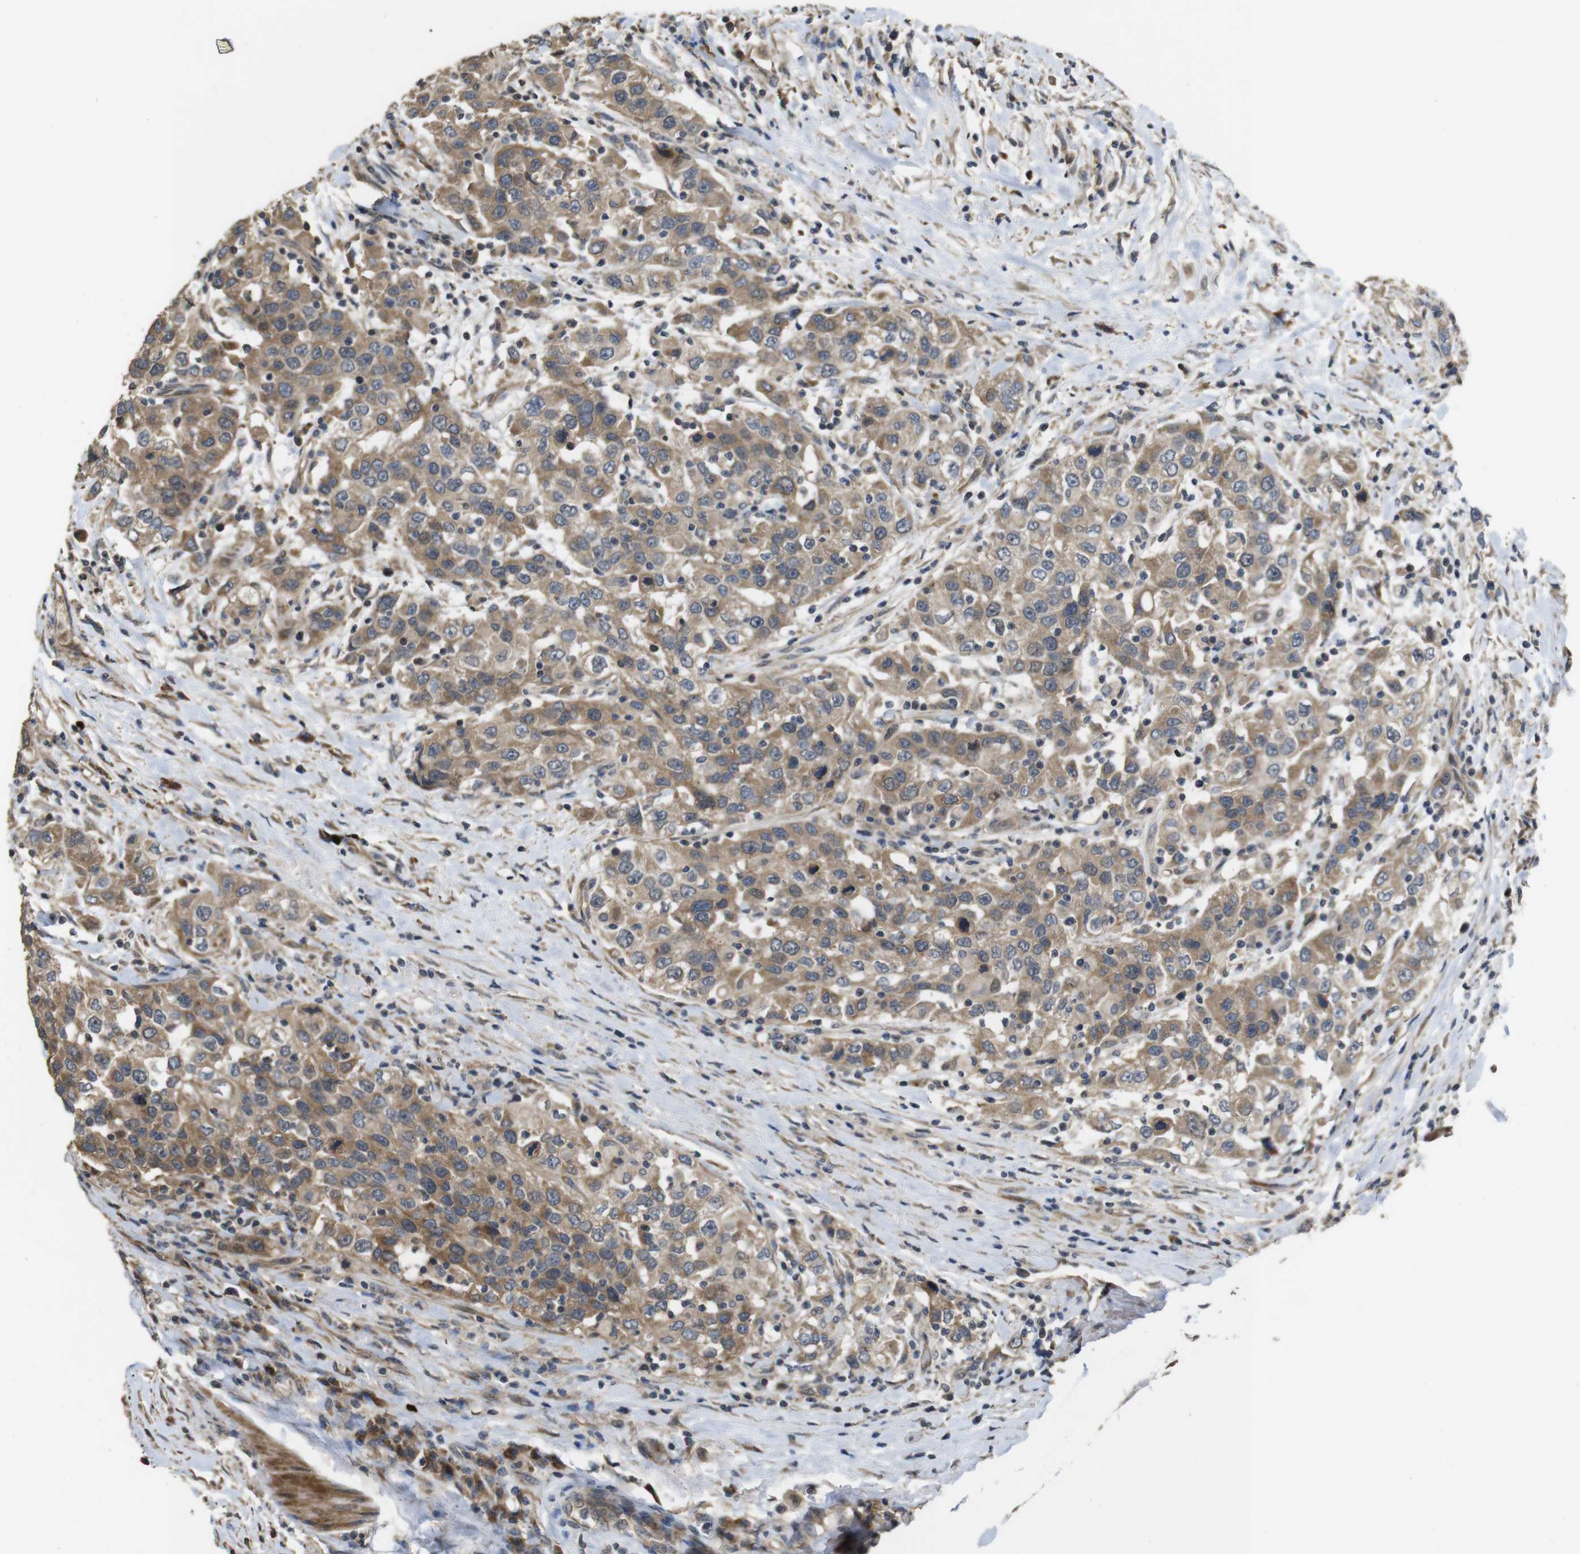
{"staining": {"intensity": "moderate", "quantity": ">75%", "location": "cytoplasmic/membranous"}, "tissue": "urothelial cancer", "cell_type": "Tumor cells", "image_type": "cancer", "snomed": [{"axis": "morphology", "description": "Urothelial carcinoma, High grade"}, {"axis": "topography", "description": "Urinary bladder"}], "caption": "Approximately >75% of tumor cells in urothelial cancer show moderate cytoplasmic/membranous protein positivity as visualized by brown immunohistochemical staining.", "gene": "PCDHB10", "patient": {"sex": "female", "age": 80}}